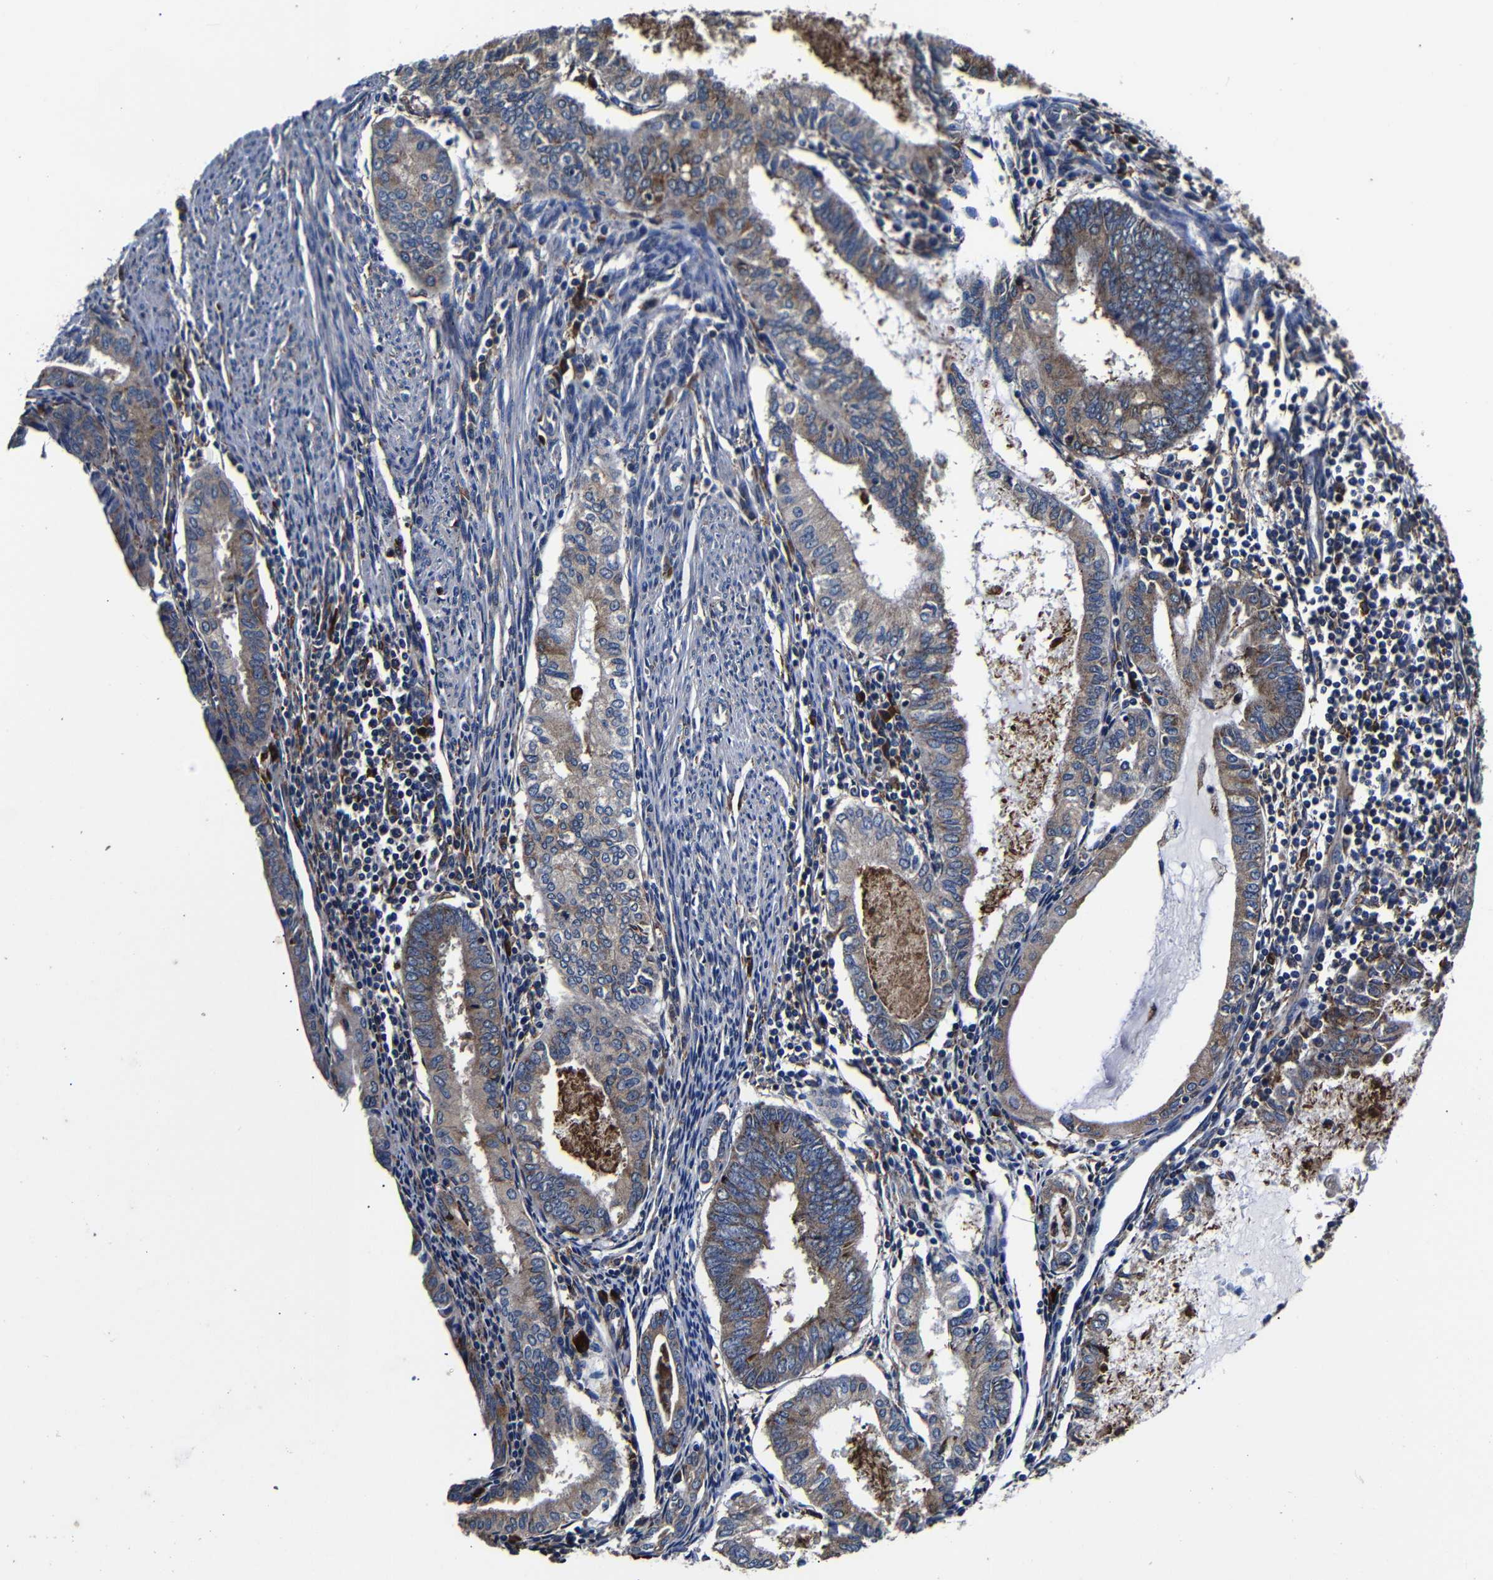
{"staining": {"intensity": "moderate", "quantity": "25%-75%", "location": "cytoplasmic/membranous"}, "tissue": "endometrial cancer", "cell_type": "Tumor cells", "image_type": "cancer", "snomed": [{"axis": "morphology", "description": "Adenocarcinoma, NOS"}, {"axis": "topography", "description": "Endometrium"}], "caption": "Moderate cytoplasmic/membranous expression is seen in about 25%-75% of tumor cells in endometrial adenocarcinoma.", "gene": "SCN9A", "patient": {"sex": "female", "age": 86}}